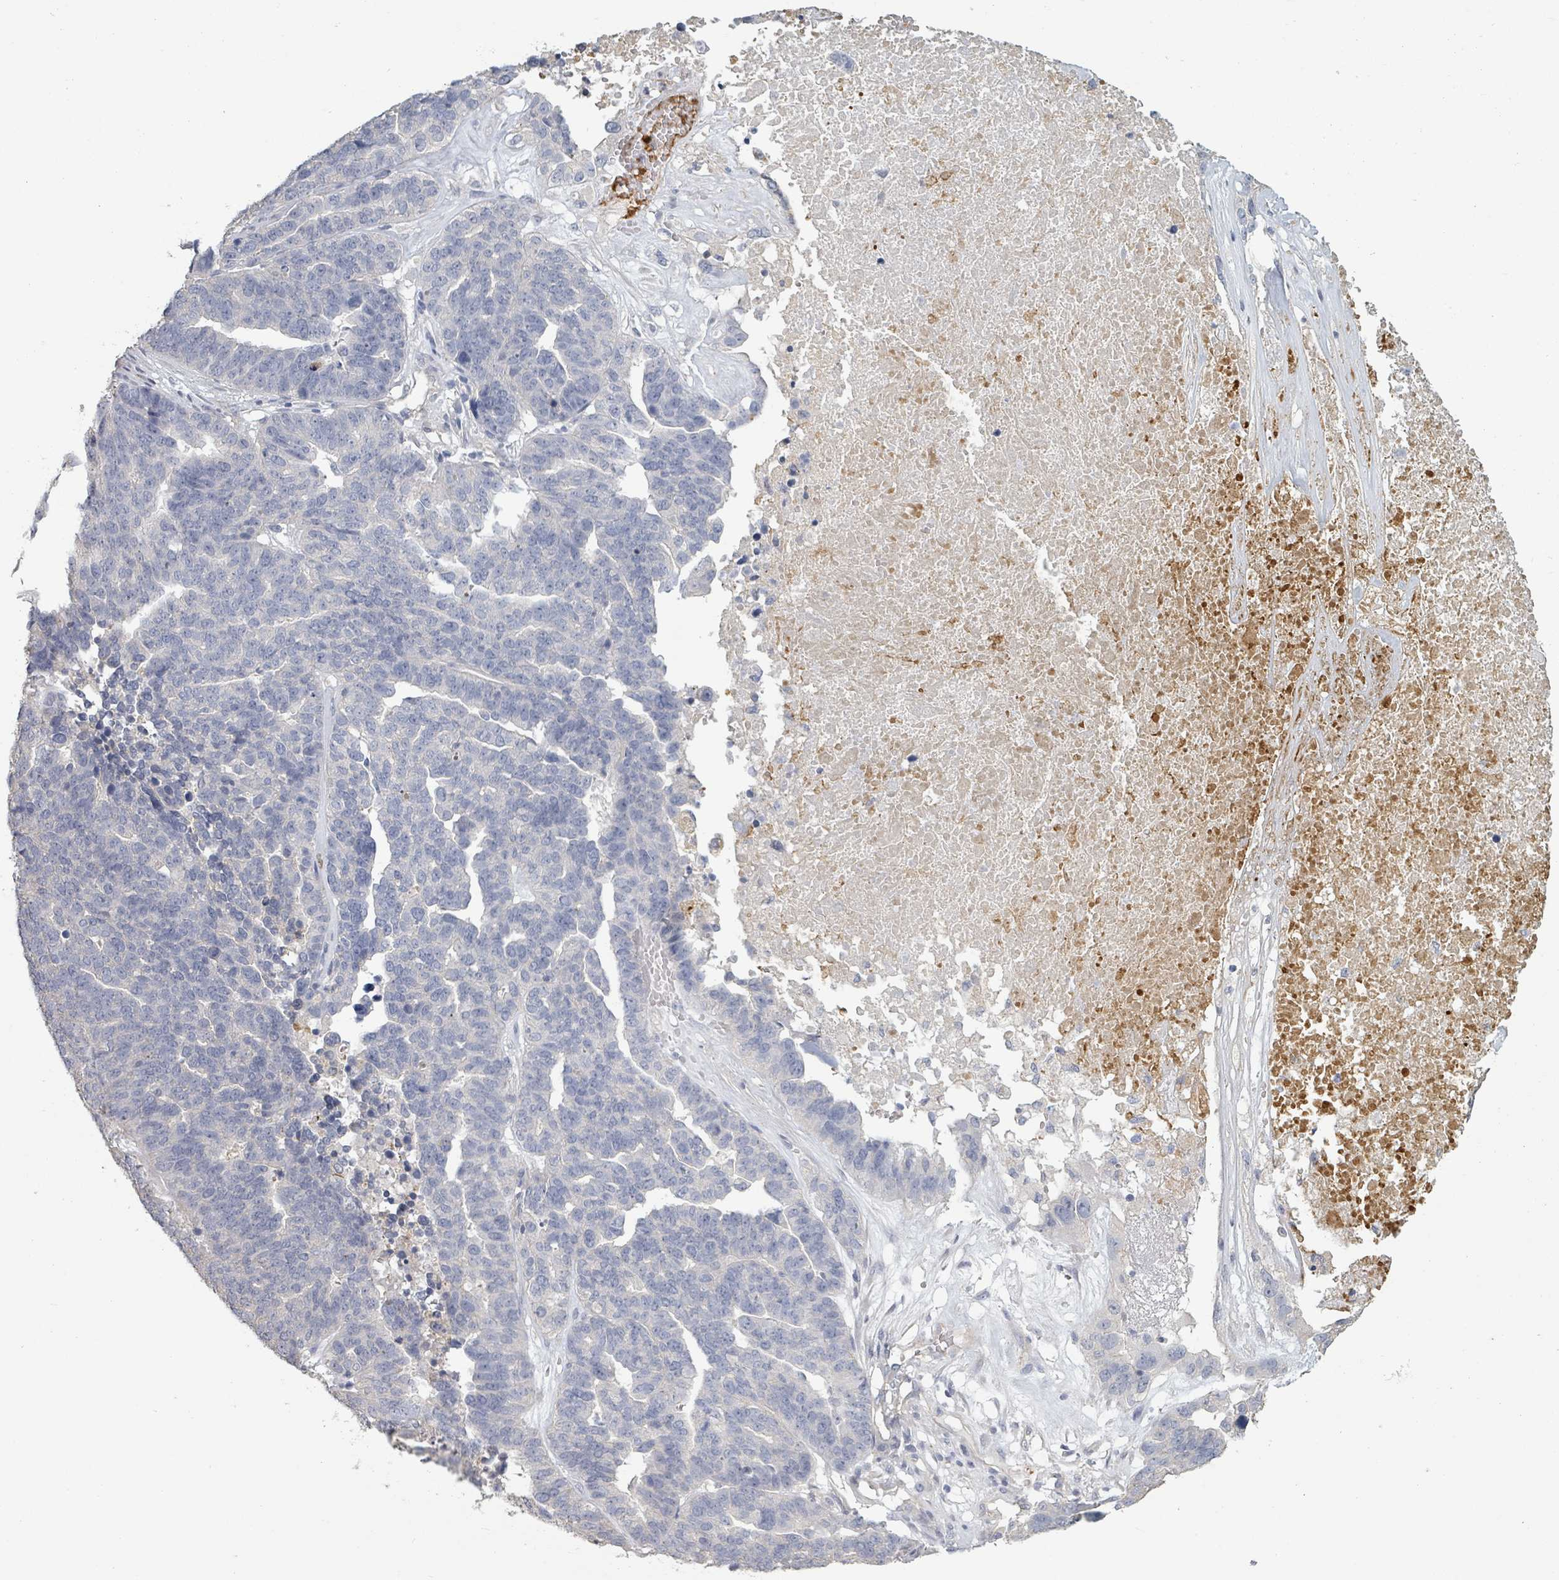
{"staining": {"intensity": "negative", "quantity": "none", "location": "none"}, "tissue": "ovarian cancer", "cell_type": "Tumor cells", "image_type": "cancer", "snomed": [{"axis": "morphology", "description": "Cystadenocarcinoma, serous, NOS"}, {"axis": "topography", "description": "Ovary"}], "caption": "This is a photomicrograph of IHC staining of serous cystadenocarcinoma (ovarian), which shows no positivity in tumor cells.", "gene": "PLAUR", "patient": {"sex": "female", "age": 59}}